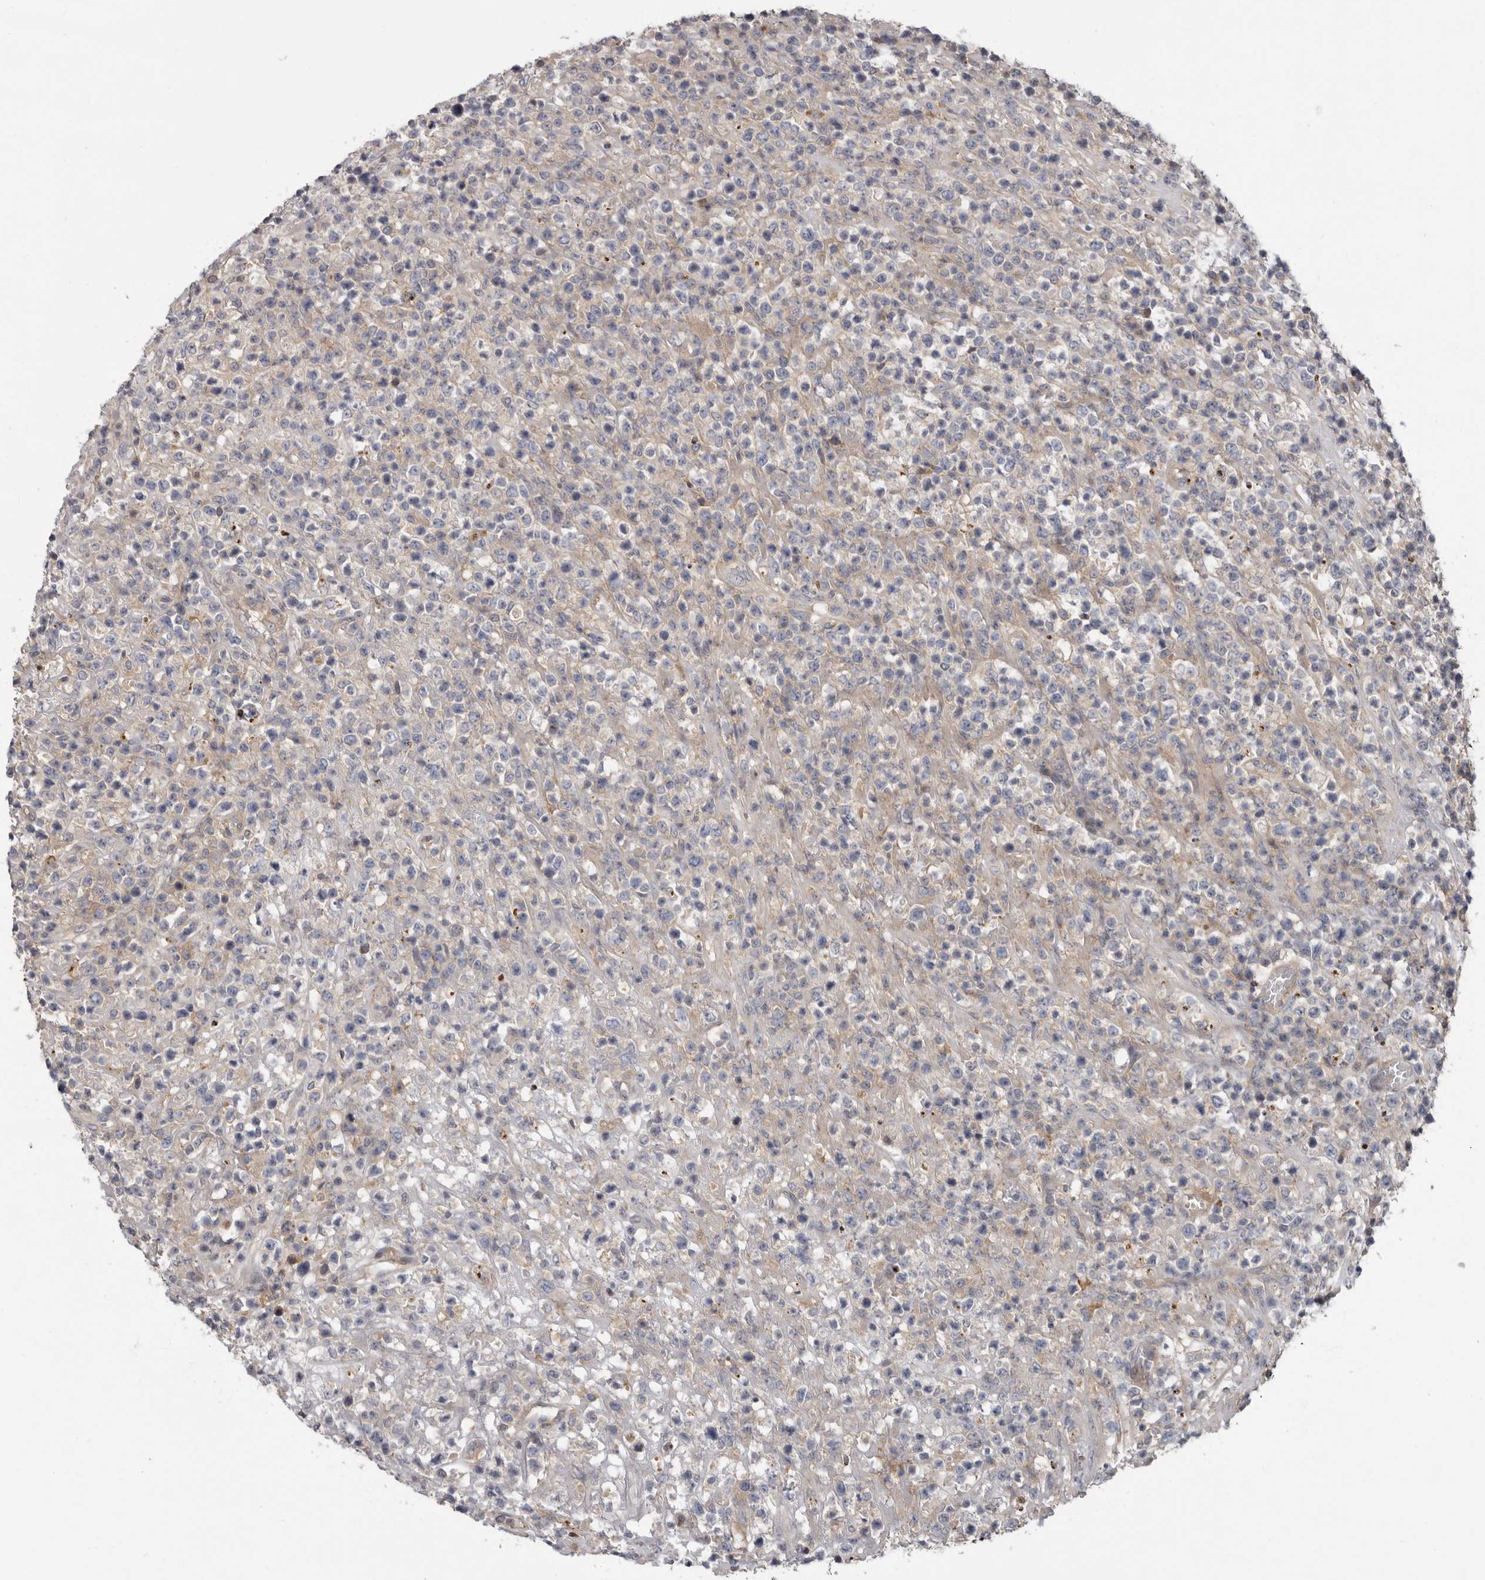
{"staining": {"intensity": "negative", "quantity": "none", "location": "none"}, "tissue": "lymphoma", "cell_type": "Tumor cells", "image_type": "cancer", "snomed": [{"axis": "morphology", "description": "Malignant lymphoma, non-Hodgkin's type, High grade"}, {"axis": "topography", "description": "Colon"}], "caption": "Histopathology image shows no protein expression in tumor cells of malignant lymphoma, non-Hodgkin's type (high-grade) tissue.", "gene": "FGFR4", "patient": {"sex": "female", "age": 53}}